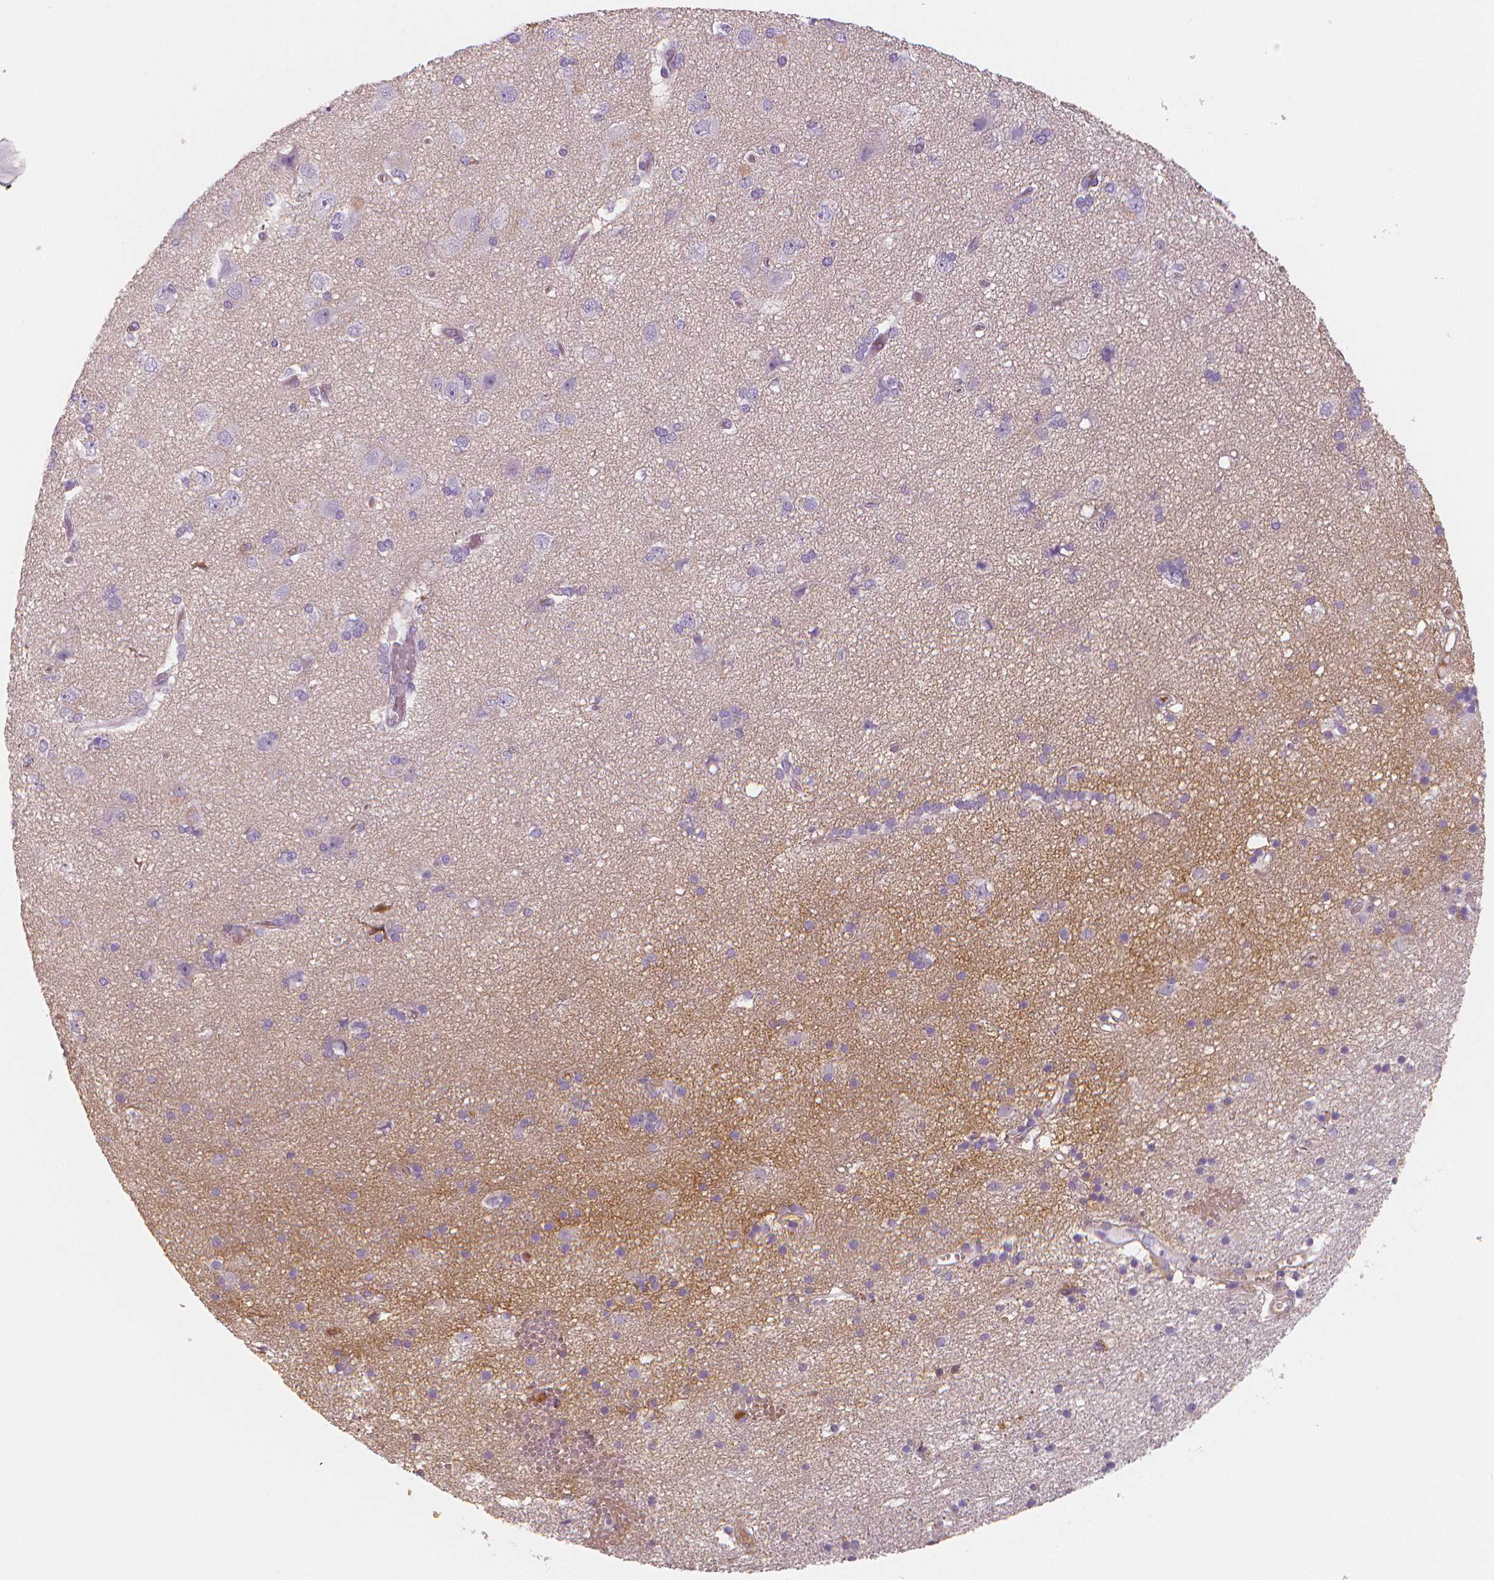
{"staining": {"intensity": "negative", "quantity": "none", "location": "none"}, "tissue": "cerebral cortex", "cell_type": "Endothelial cells", "image_type": "normal", "snomed": [{"axis": "morphology", "description": "Normal tissue, NOS"}, {"axis": "morphology", "description": "Glioma, malignant, High grade"}, {"axis": "topography", "description": "Cerebral cortex"}], "caption": "High magnification brightfield microscopy of benign cerebral cortex stained with DAB (3,3'-diaminobenzidine) (brown) and counterstained with hematoxylin (blue): endothelial cells show no significant staining.", "gene": "APOA4", "patient": {"sex": "male", "age": 71}}